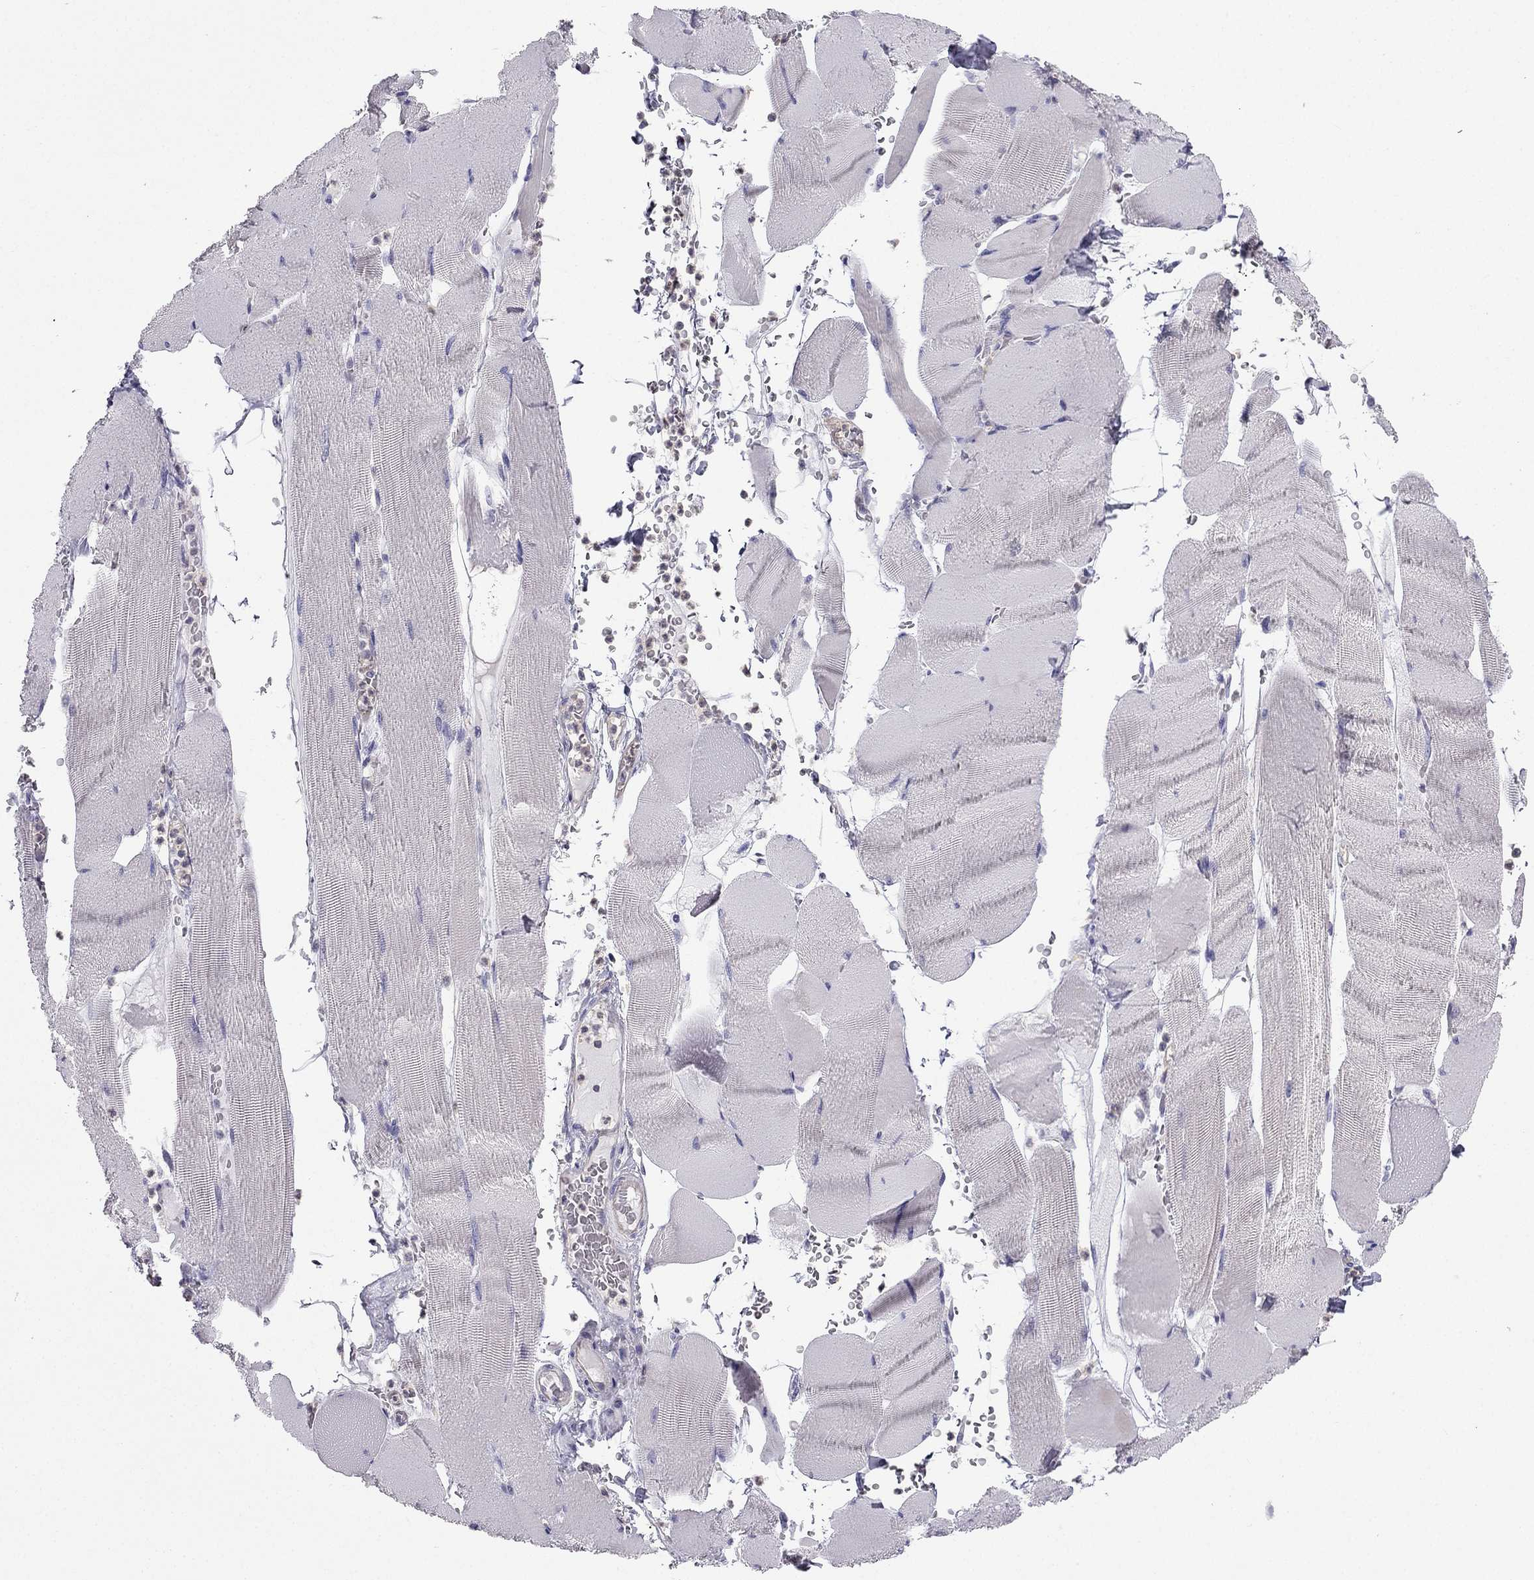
{"staining": {"intensity": "negative", "quantity": "none", "location": "none"}, "tissue": "skeletal muscle", "cell_type": "Myocytes", "image_type": "normal", "snomed": [{"axis": "morphology", "description": "Normal tissue, NOS"}, {"axis": "topography", "description": "Skeletal muscle"}], "caption": "Myocytes are negative for brown protein staining in benign skeletal muscle. (Brightfield microscopy of DAB (3,3'-diaminobenzidine) immunohistochemistry (IHC) at high magnification).", "gene": "GJA8", "patient": {"sex": "male", "age": 56}}